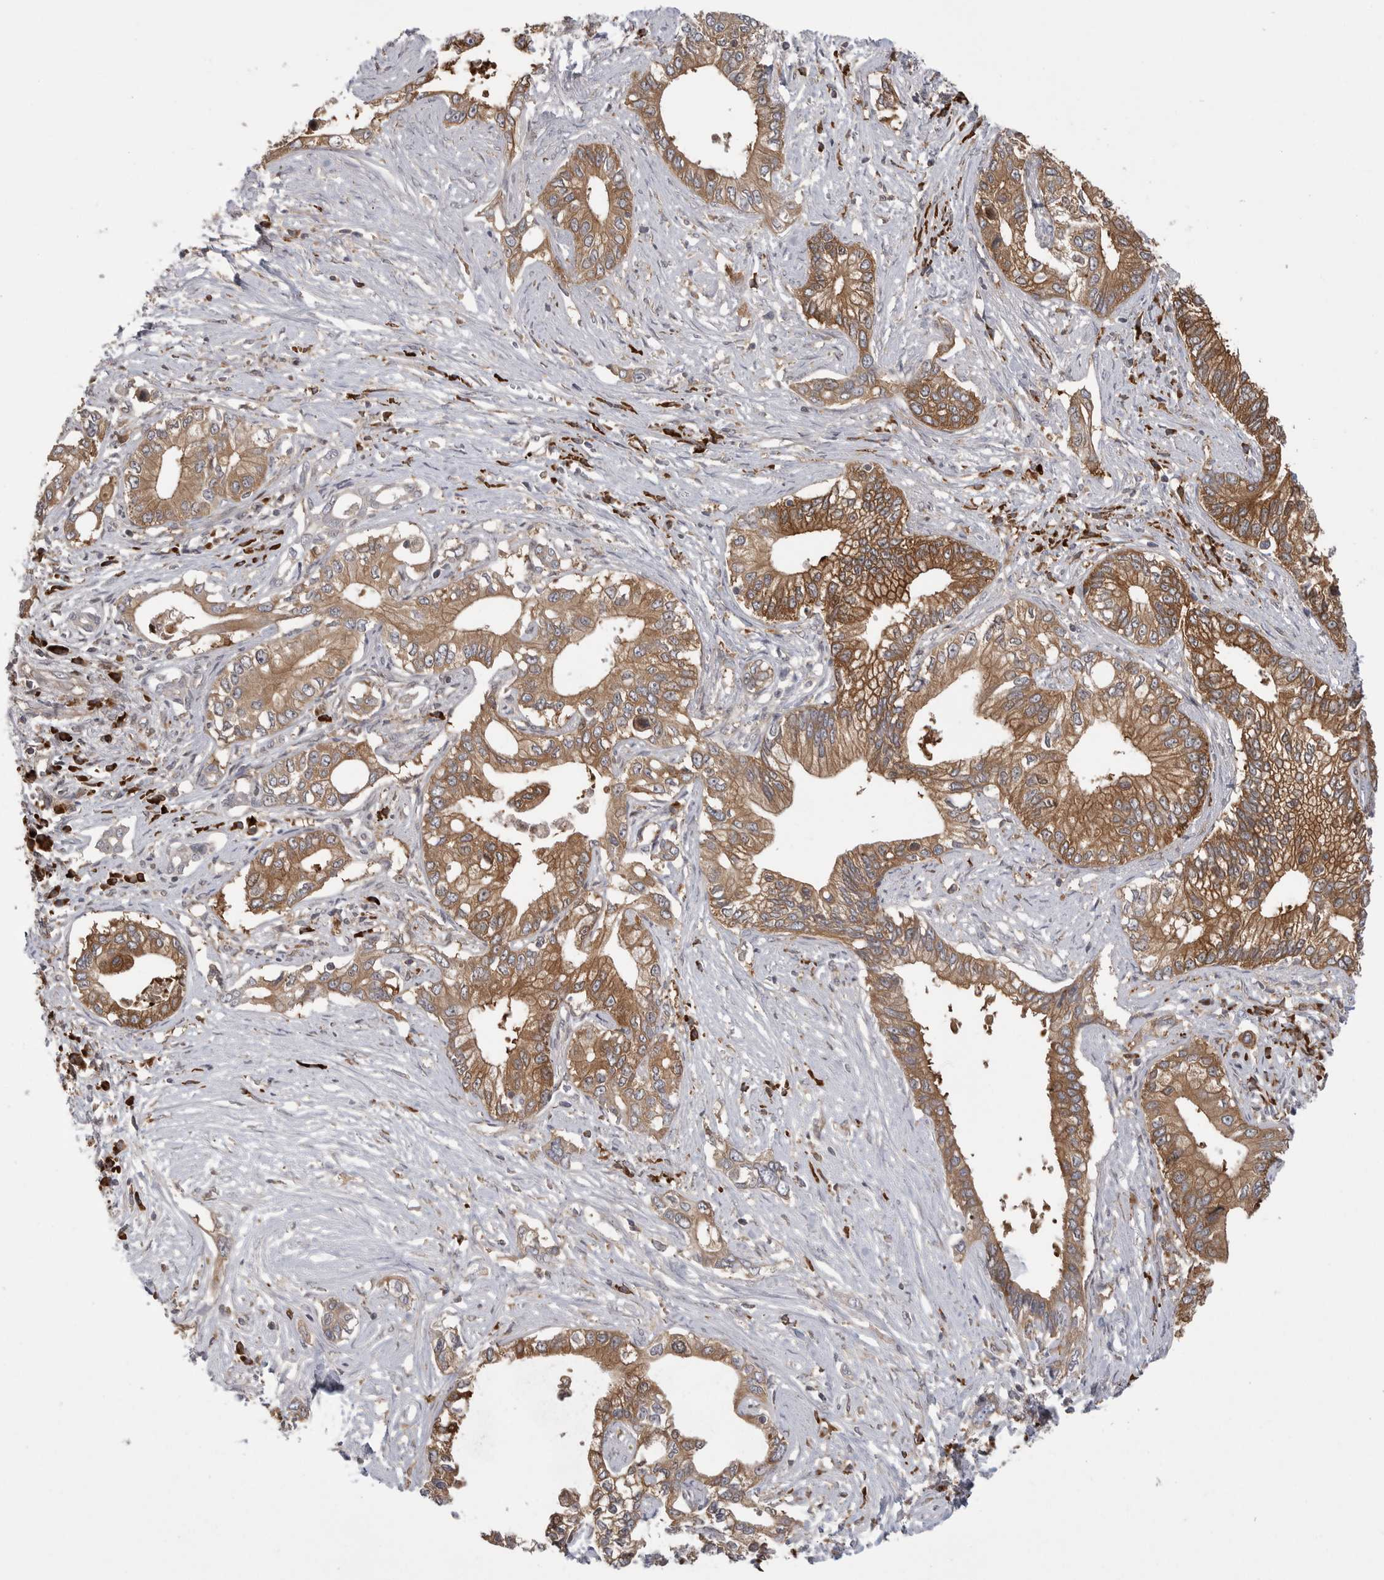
{"staining": {"intensity": "moderate", "quantity": ">75%", "location": "cytoplasmic/membranous"}, "tissue": "pancreatic cancer", "cell_type": "Tumor cells", "image_type": "cancer", "snomed": [{"axis": "morphology", "description": "Normal tissue, NOS"}, {"axis": "morphology", "description": "Adenocarcinoma, NOS"}, {"axis": "topography", "description": "Pancreas"}, {"axis": "topography", "description": "Peripheral nerve tissue"}], "caption": "A photomicrograph showing moderate cytoplasmic/membranous staining in approximately >75% of tumor cells in pancreatic cancer, as visualized by brown immunohistochemical staining.", "gene": "OXR1", "patient": {"sex": "male", "age": 59}}